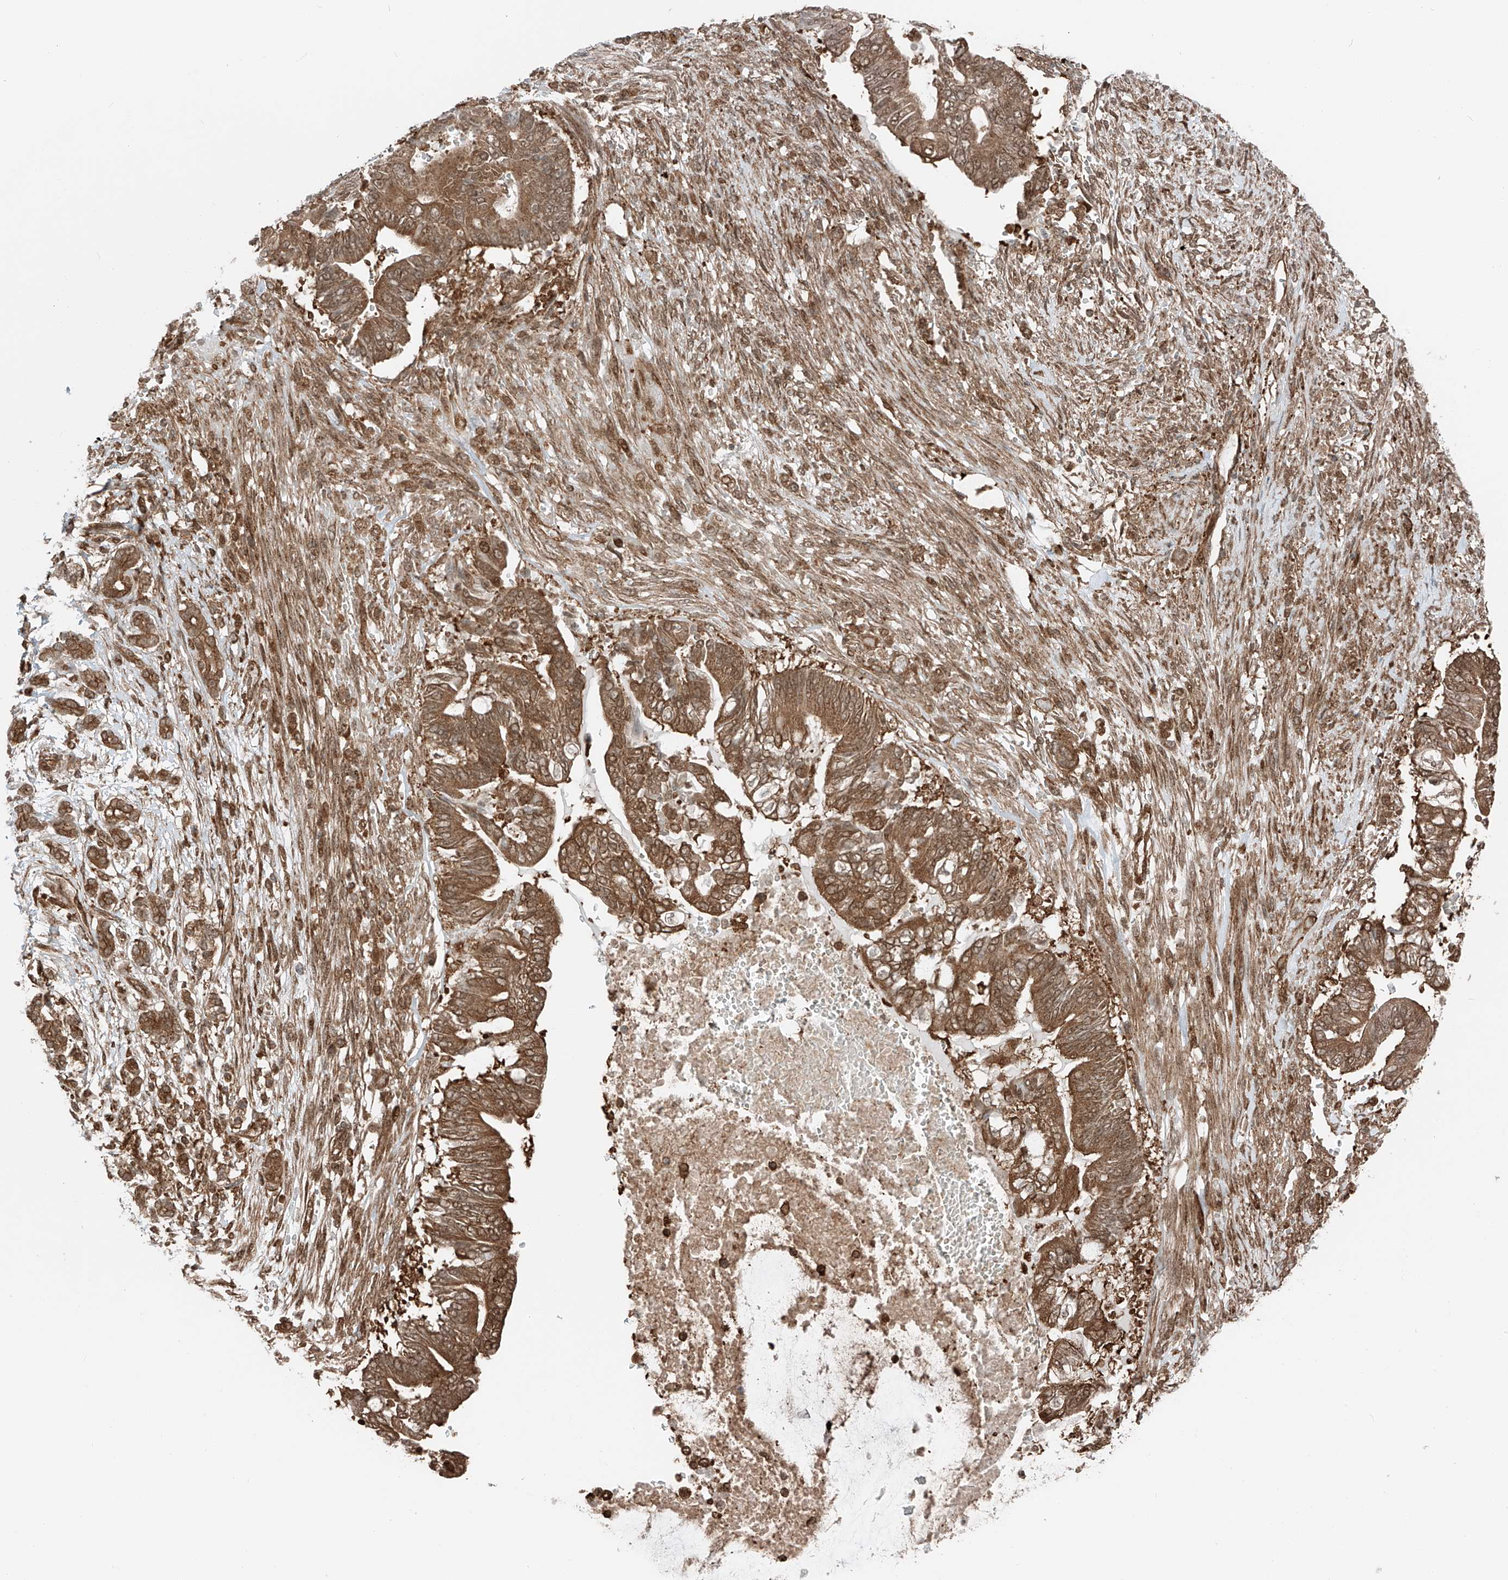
{"staining": {"intensity": "moderate", "quantity": ">75%", "location": "cytoplasmic/membranous"}, "tissue": "pancreatic cancer", "cell_type": "Tumor cells", "image_type": "cancer", "snomed": [{"axis": "morphology", "description": "Adenocarcinoma, NOS"}, {"axis": "topography", "description": "Pancreas"}], "caption": "Moderate cytoplasmic/membranous staining is appreciated in approximately >75% of tumor cells in pancreatic adenocarcinoma. The staining is performed using DAB (3,3'-diaminobenzidine) brown chromogen to label protein expression. The nuclei are counter-stained blue using hematoxylin.", "gene": "USP48", "patient": {"sex": "male", "age": 68}}